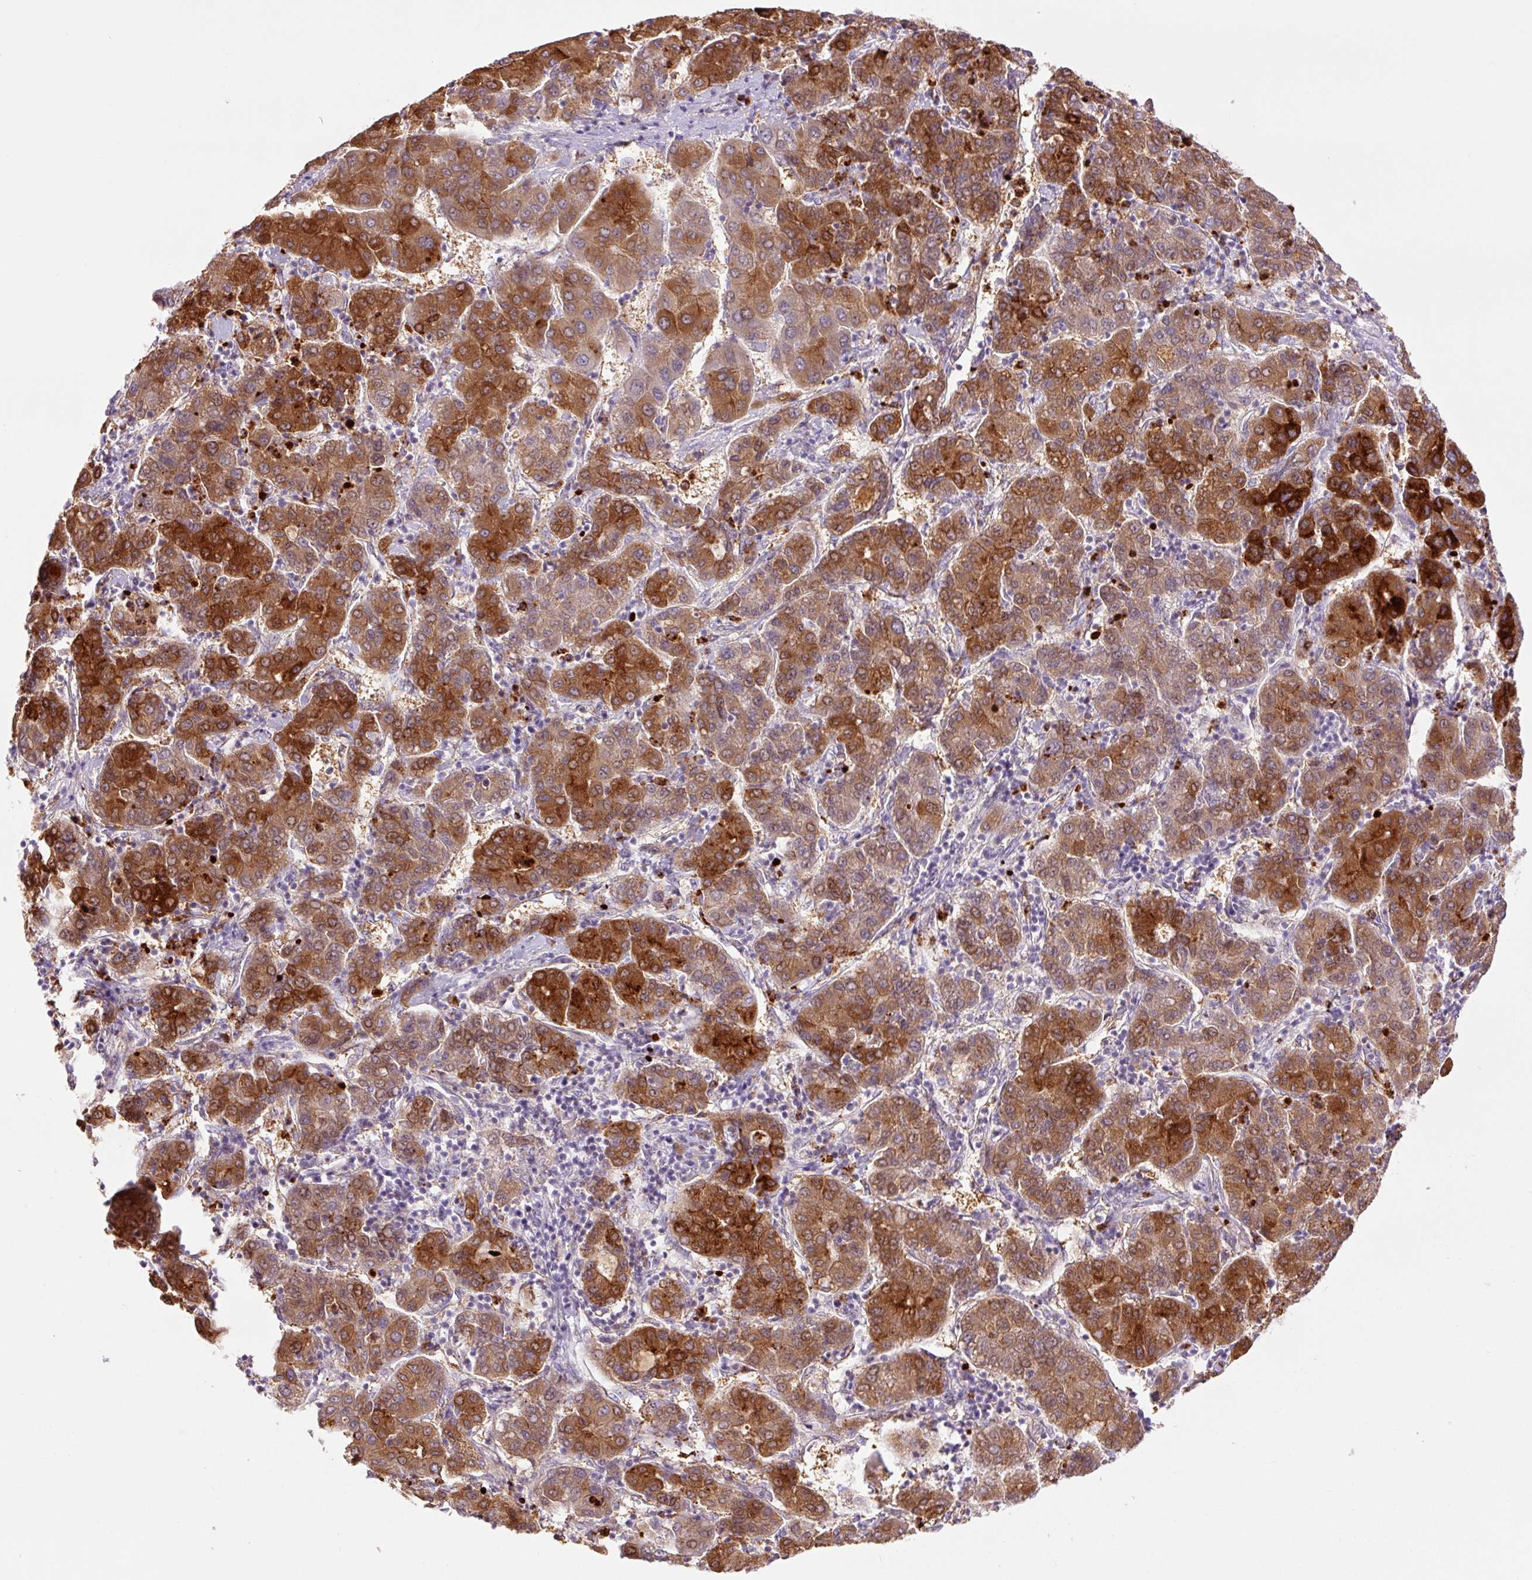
{"staining": {"intensity": "strong", "quantity": ">75%", "location": "cytoplasmic/membranous"}, "tissue": "liver cancer", "cell_type": "Tumor cells", "image_type": "cancer", "snomed": [{"axis": "morphology", "description": "Carcinoma, Hepatocellular, NOS"}, {"axis": "topography", "description": "Liver"}], "caption": "High-magnification brightfield microscopy of hepatocellular carcinoma (liver) stained with DAB (3,3'-diaminobenzidine) (brown) and counterstained with hematoxylin (blue). tumor cells exhibit strong cytoplasmic/membranous expression is identified in about>75% of cells. The staining is performed using DAB (3,3'-diaminobenzidine) brown chromogen to label protein expression. The nuclei are counter-stained blue using hematoxylin.", "gene": "SH2D6", "patient": {"sex": "male", "age": 65}}